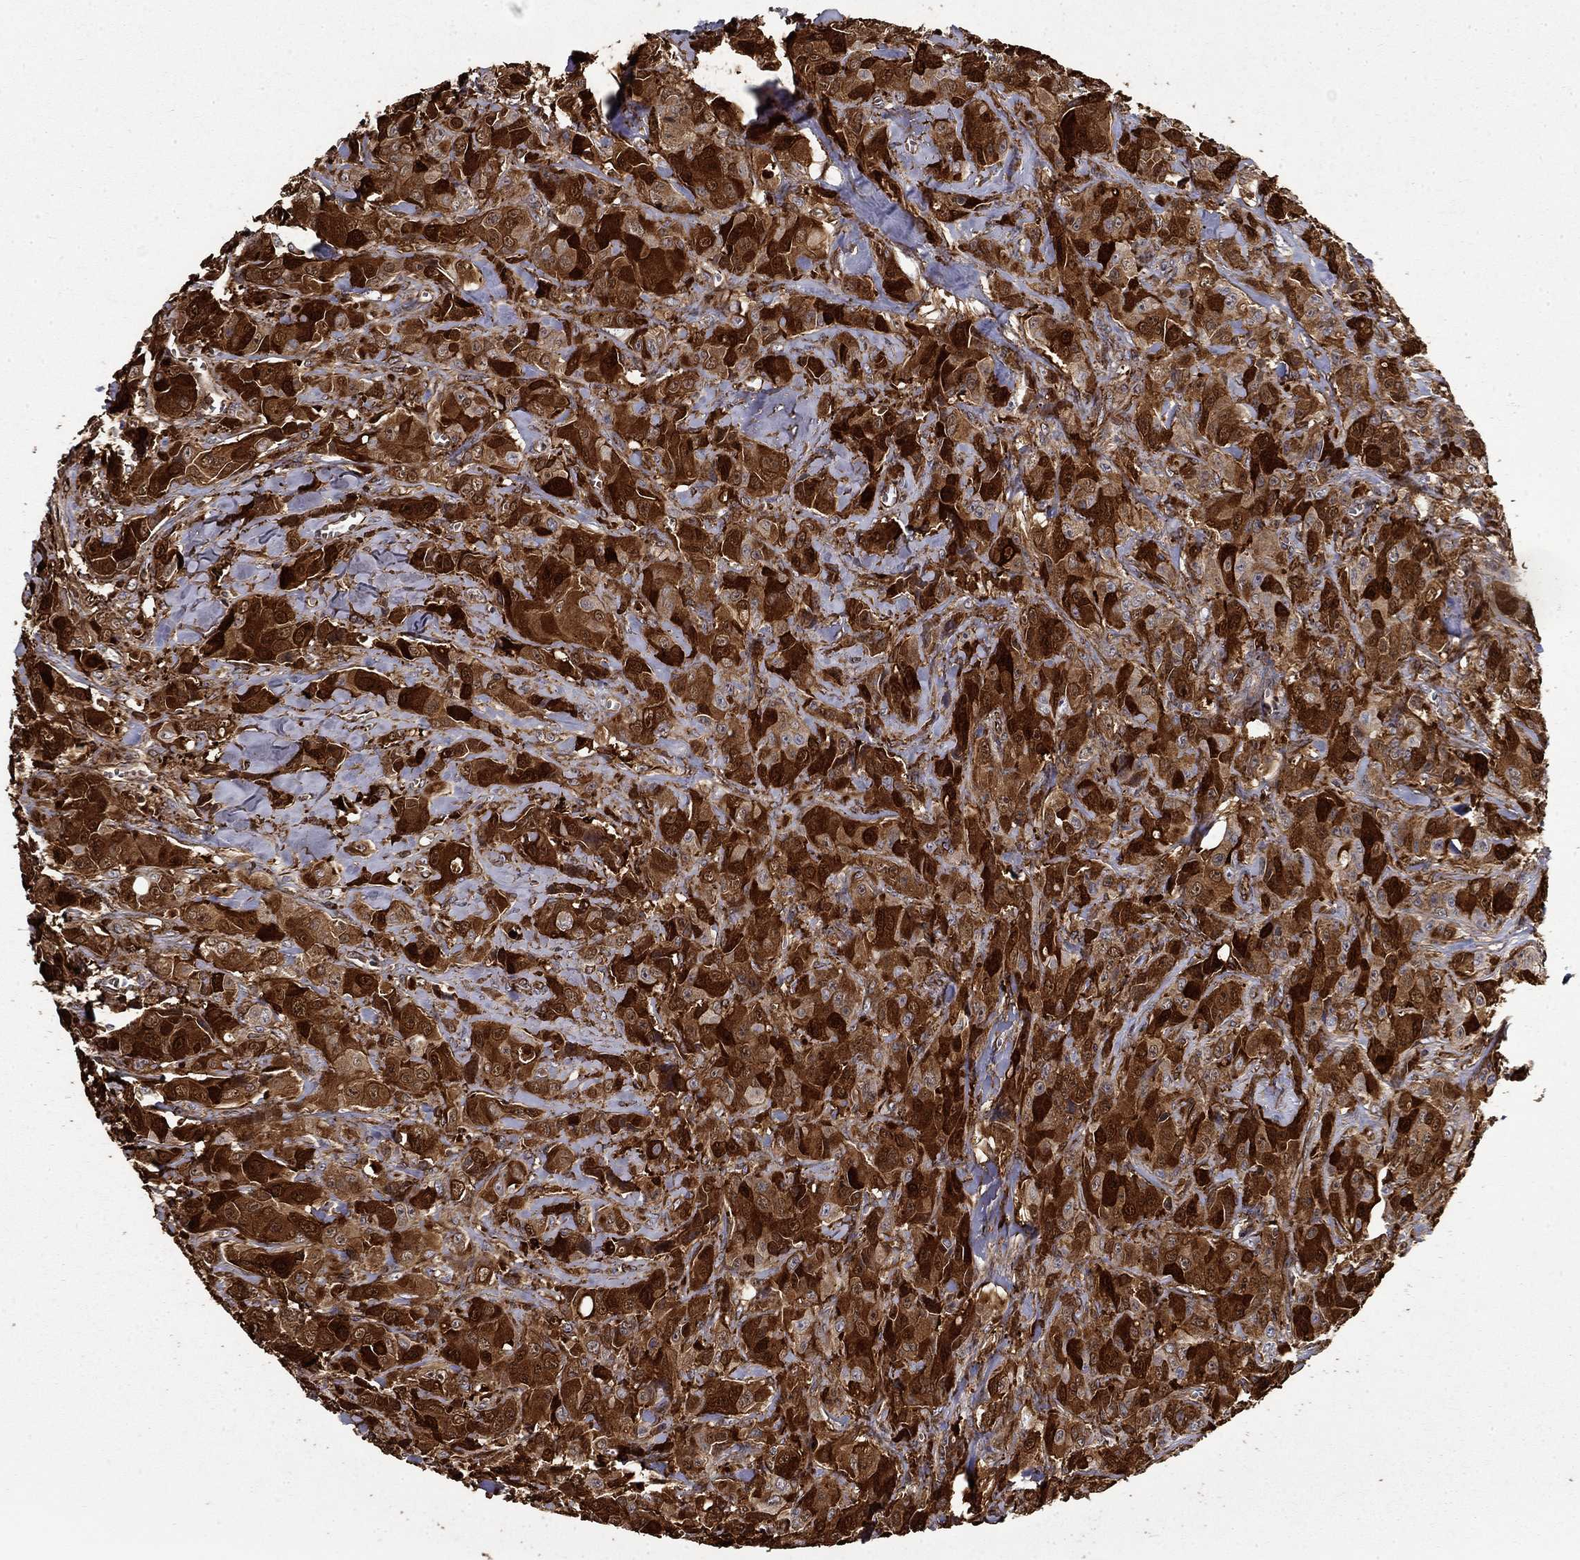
{"staining": {"intensity": "strong", "quantity": ">75%", "location": "cytoplasmic/membranous"}, "tissue": "breast cancer", "cell_type": "Tumor cells", "image_type": "cancer", "snomed": [{"axis": "morphology", "description": "Duct carcinoma"}, {"axis": "topography", "description": "Breast"}], "caption": "Protein expression analysis of human breast infiltrating ductal carcinoma reveals strong cytoplasmic/membranous staining in about >75% of tumor cells. The staining is performed using DAB (3,3'-diaminobenzidine) brown chromogen to label protein expression. The nuclei are counter-stained blue using hematoxylin.", "gene": "ADM", "patient": {"sex": "female", "age": 43}}